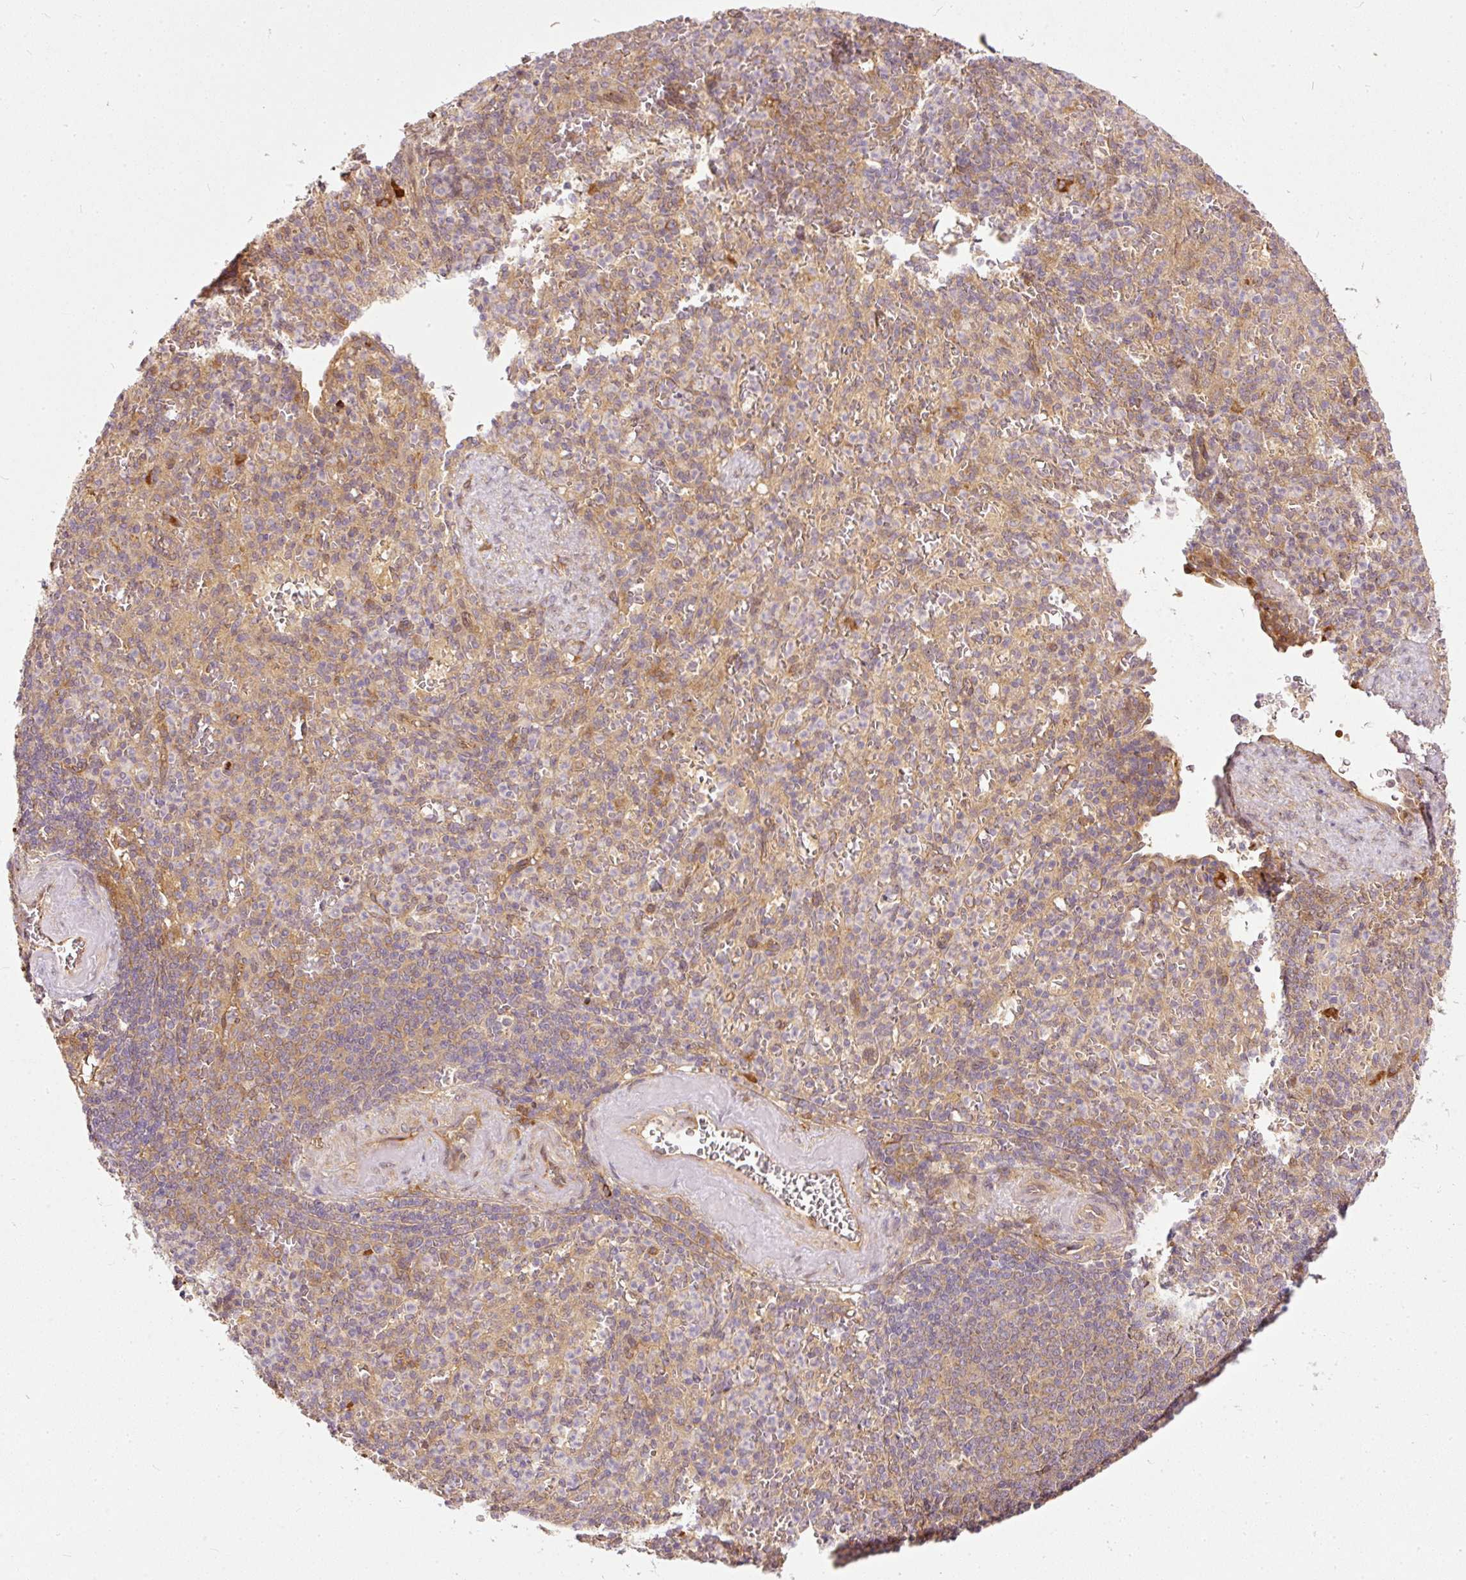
{"staining": {"intensity": "negative", "quantity": "none", "location": "none"}, "tissue": "spleen", "cell_type": "Cells in red pulp", "image_type": "normal", "snomed": [{"axis": "morphology", "description": "Normal tissue, NOS"}, {"axis": "topography", "description": "Spleen"}], "caption": "Immunohistochemistry (IHC) photomicrograph of unremarkable spleen: human spleen stained with DAB exhibits no significant protein positivity in cells in red pulp.", "gene": "MIF4GD", "patient": {"sex": "female", "age": 74}}